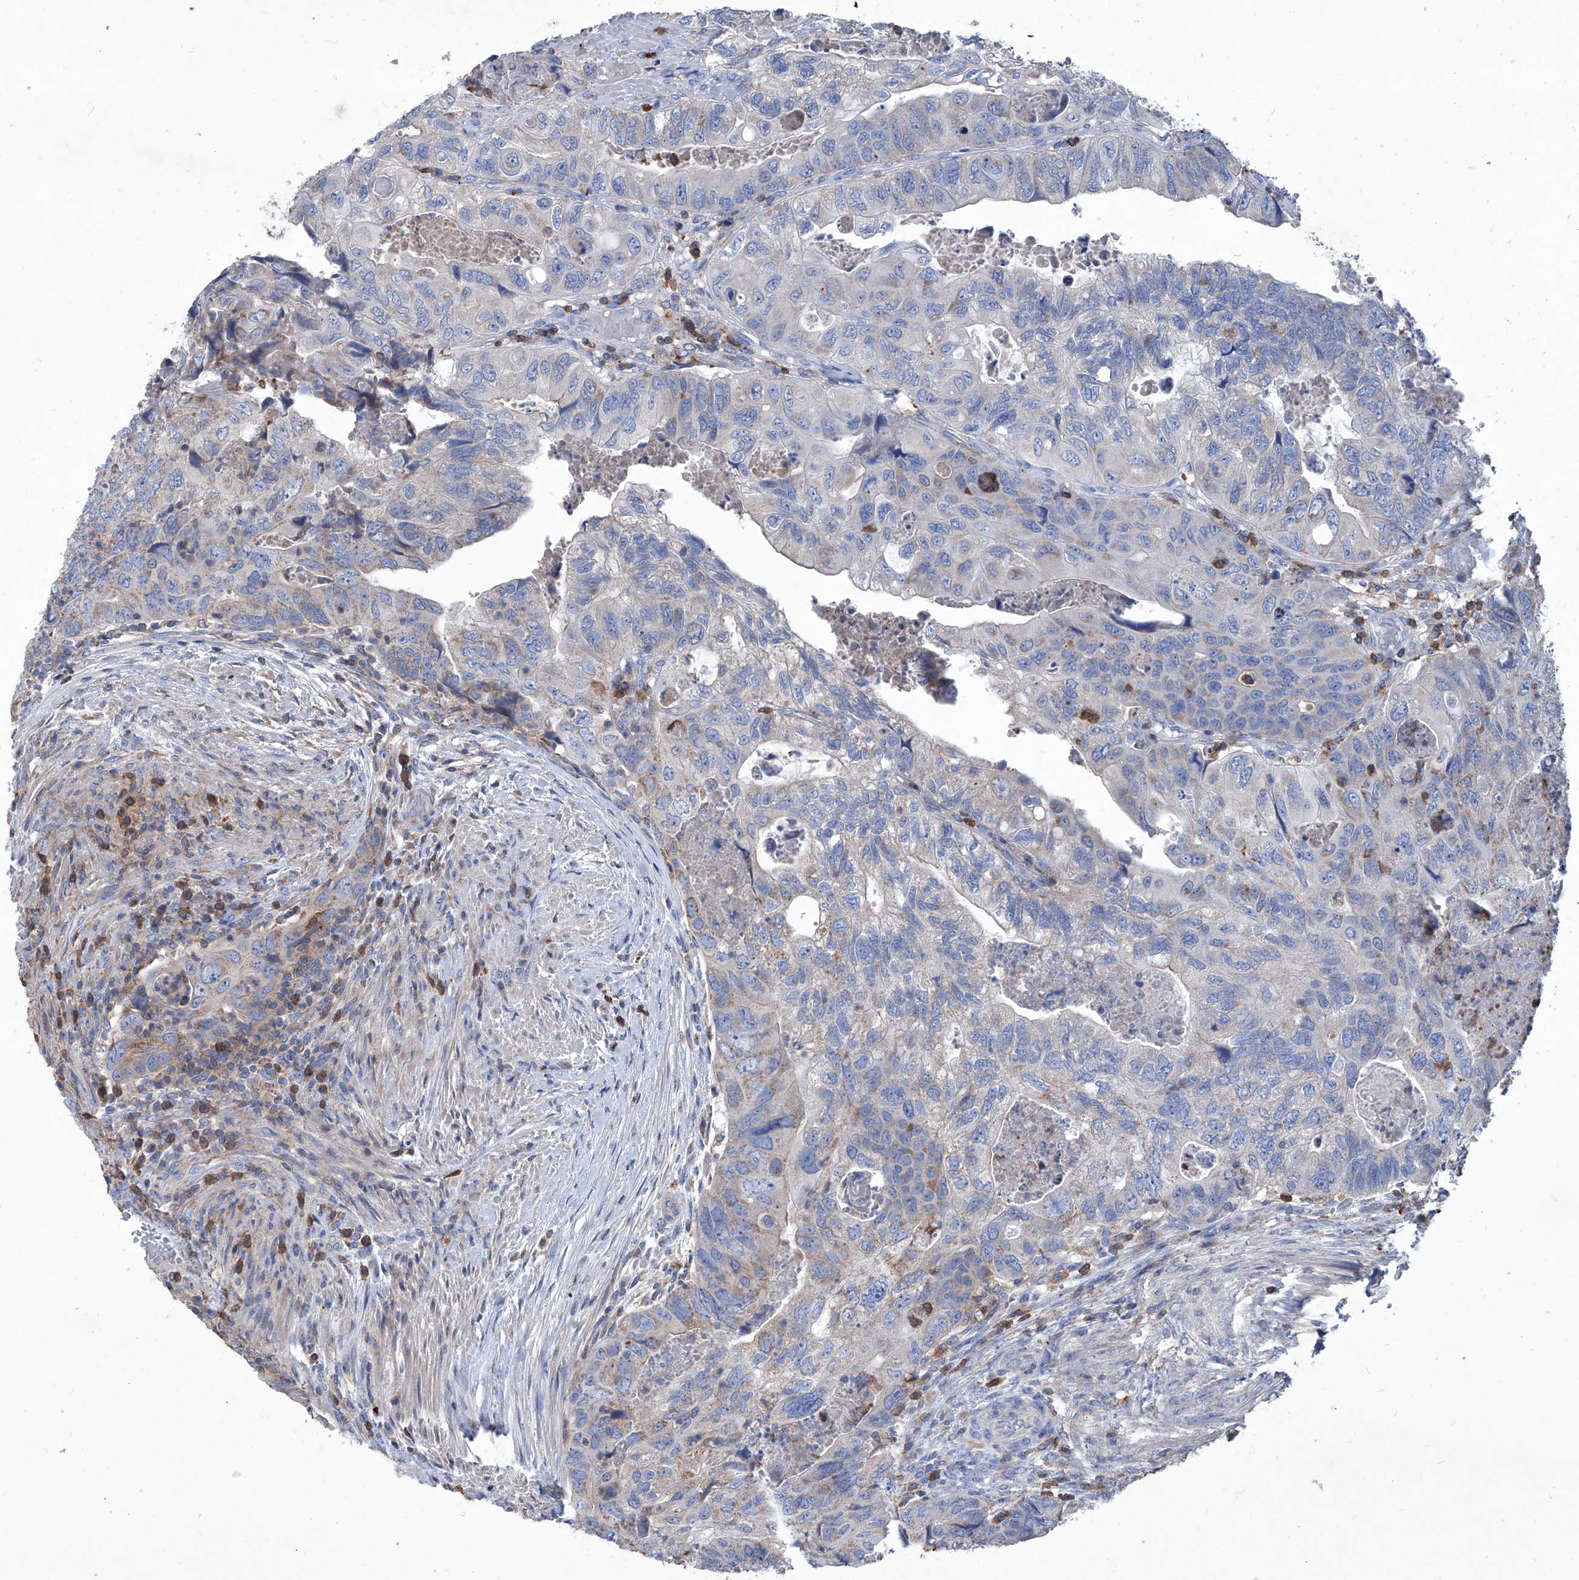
{"staining": {"intensity": "weak", "quantity": "<25%", "location": "cytoplasmic/membranous"}, "tissue": "colorectal cancer", "cell_type": "Tumor cells", "image_type": "cancer", "snomed": [{"axis": "morphology", "description": "Adenocarcinoma, NOS"}, {"axis": "topography", "description": "Rectum"}], "caption": "Tumor cells show no significant positivity in colorectal cancer.", "gene": "EPHA8", "patient": {"sex": "male", "age": 63}}